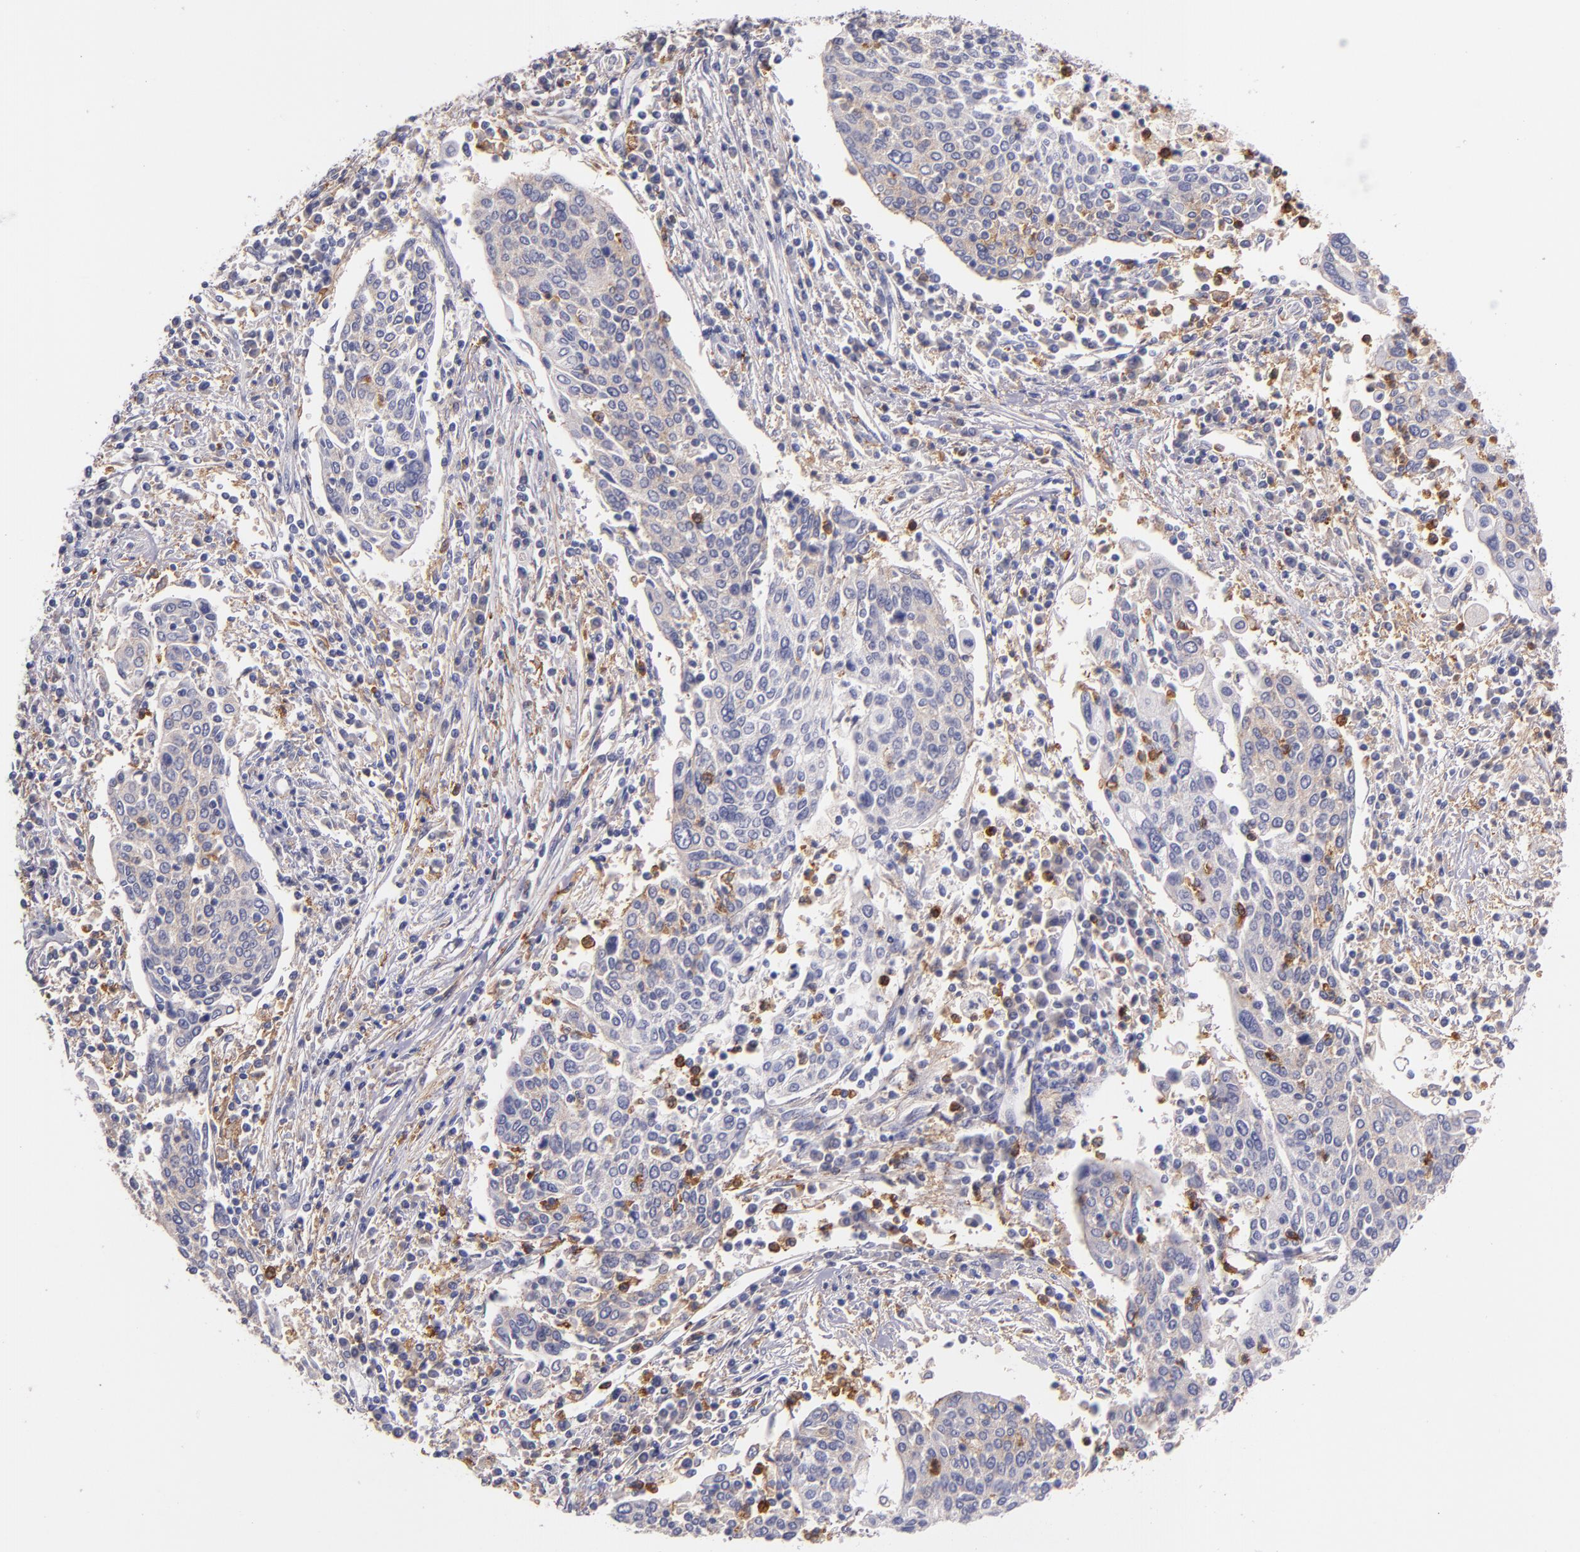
{"staining": {"intensity": "weak", "quantity": "<25%", "location": "cytoplasmic/membranous"}, "tissue": "cervical cancer", "cell_type": "Tumor cells", "image_type": "cancer", "snomed": [{"axis": "morphology", "description": "Squamous cell carcinoma, NOS"}, {"axis": "topography", "description": "Cervix"}], "caption": "DAB (3,3'-diaminobenzidine) immunohistochemical staining of cervical cancer reveals no significant staining in tumor cells. Brightfield microscopy of immunohistochemistry stained with DAB (brown) and hematoxylin (blue), captured at high magnification.", "gene": "C5AR1", "patient": {"sex": "female", "age": 40}}